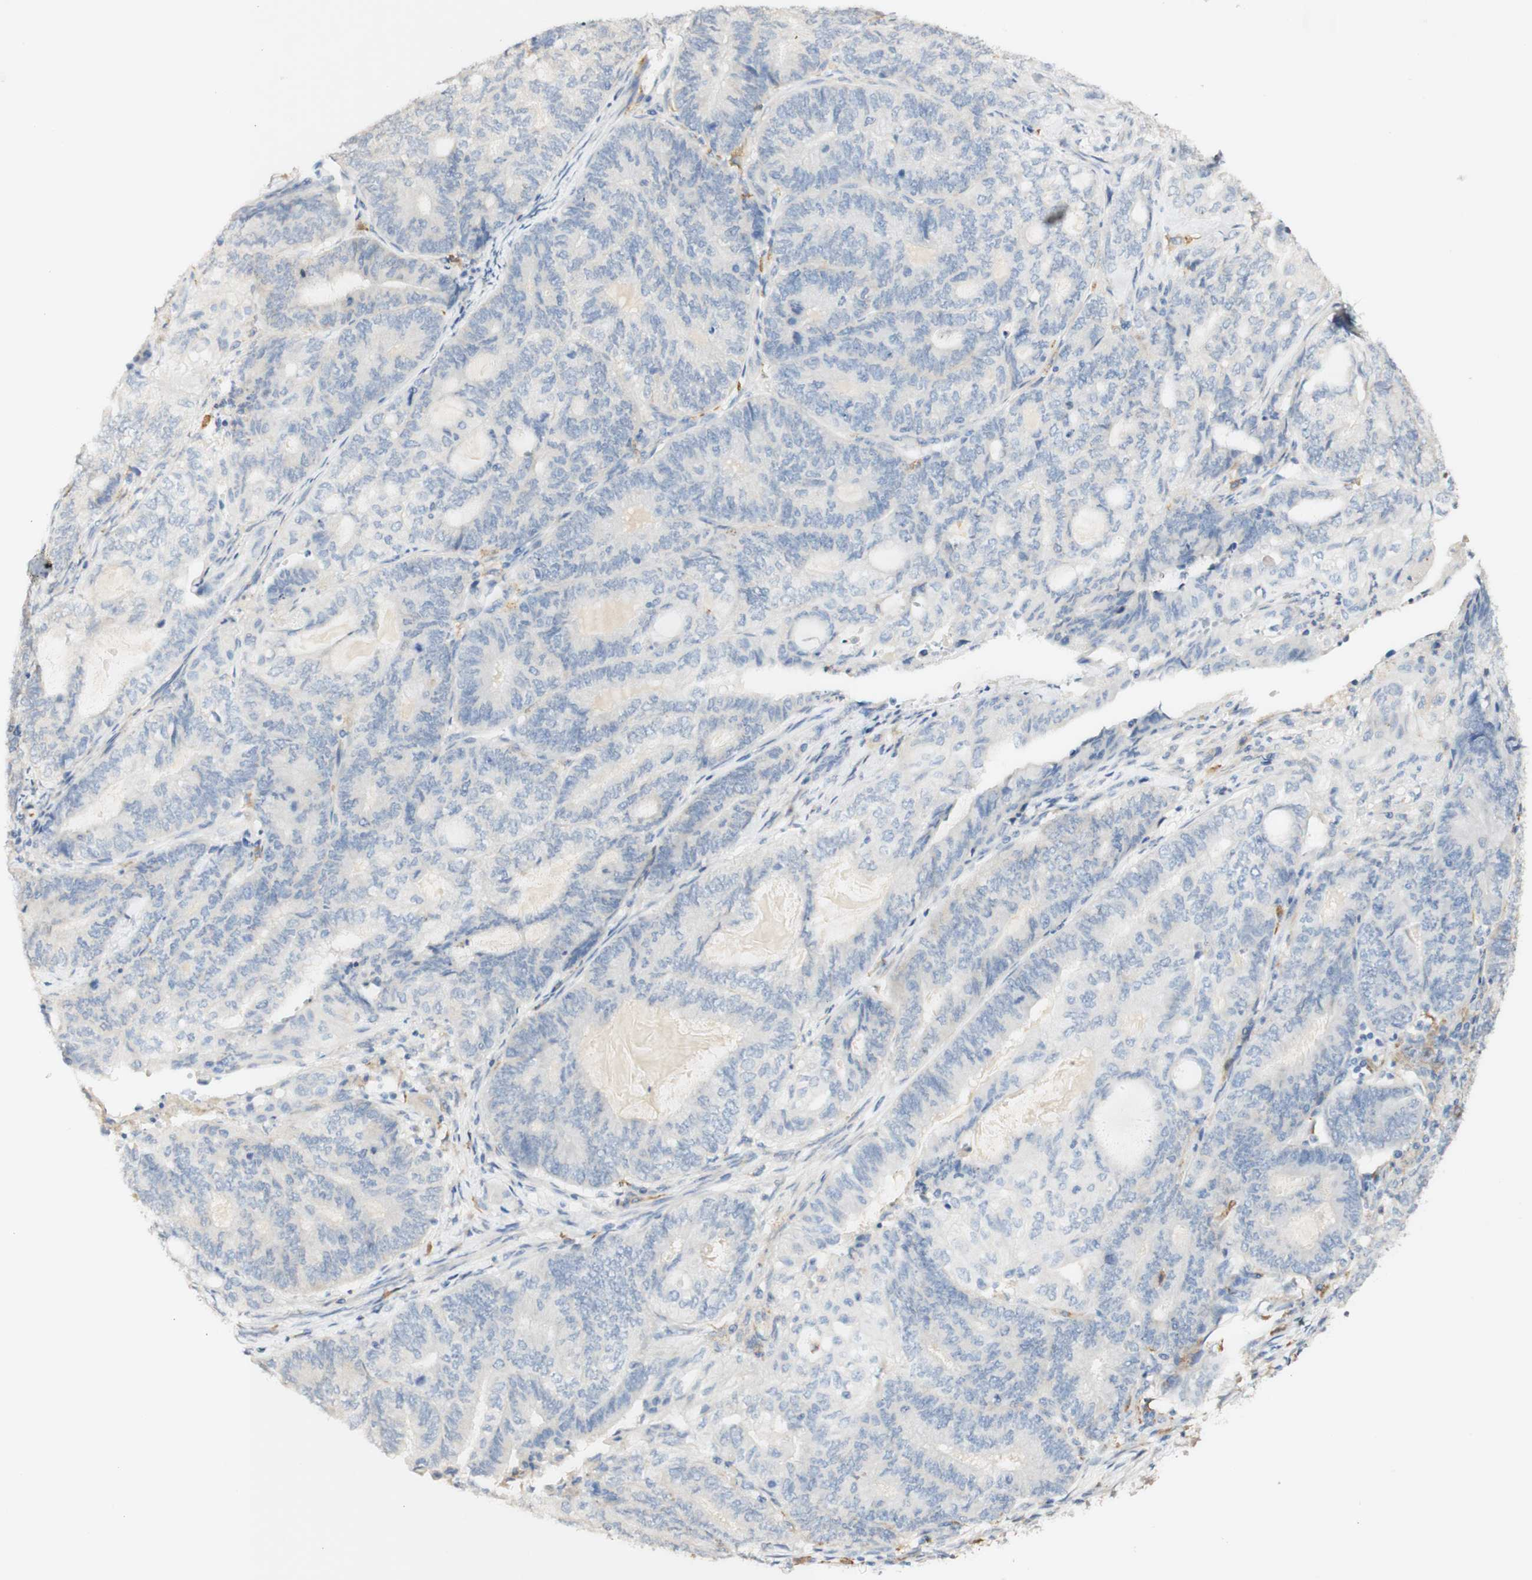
{"staining": {"intensity": "negative", "quantity": "none", "location": "none"}, "tissue": "endometrial cancer", "cell_type": "Tumor cells", "image_type": "cancer", "snomed": [{"axis": "morphology", "description": "Adenocarcinoma, NOS"}, {"axis": "topography", "description": "Uterus"}, {"axis": "topography", "description": "Endometrium"}], "caption": "This is a micrograph of immunohistochemistry staining of adenocarcinoma (endometrial), which shows no staining in tumor cells.", "gene": "FCGRT", "patient": {"sex": "female", "age": 70}}